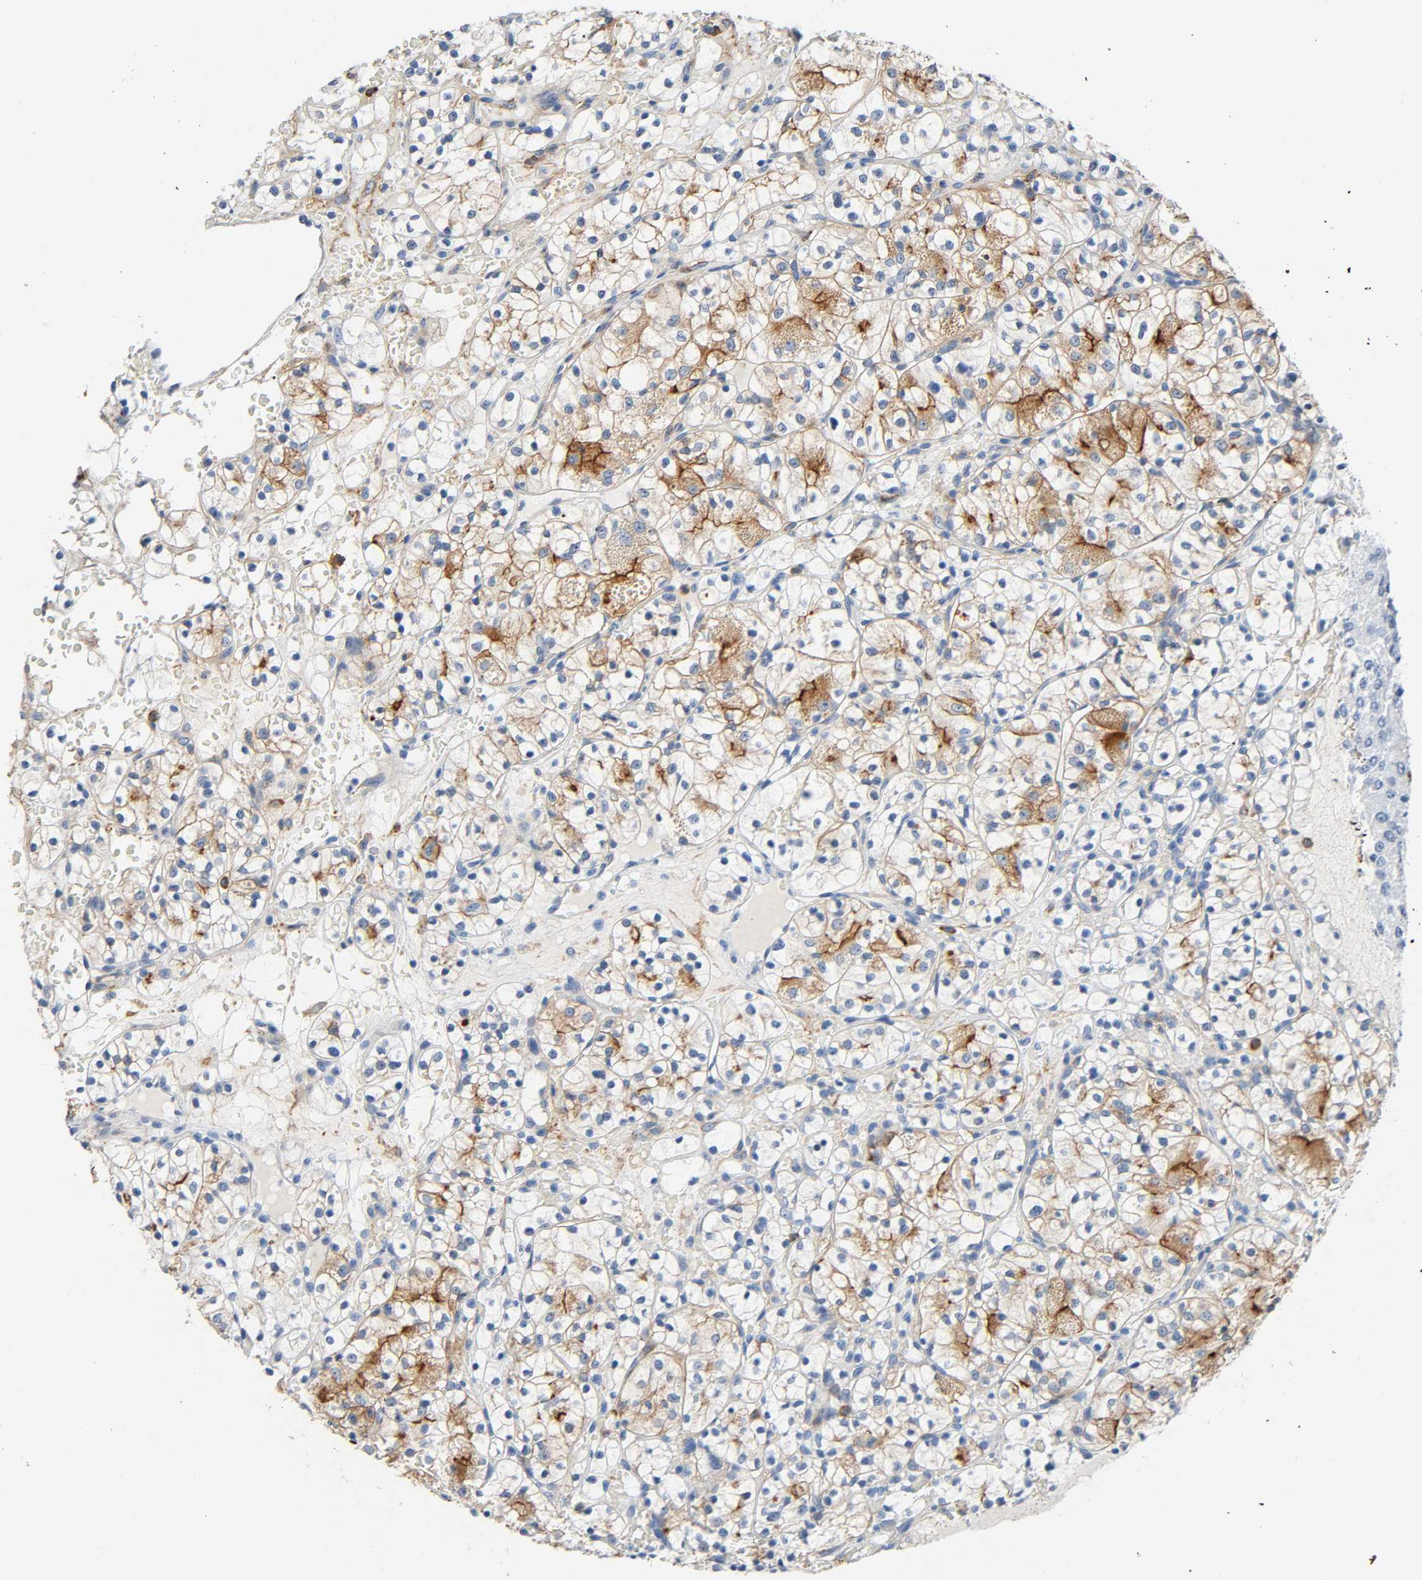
{"staining": {"intensity": "moderate", "quantity": "<25%", "location": "cytoplasmic/membranous"}, "tissue": "renal cancer", "cell_type": "Tumor cells", "image_type": "cancer", "snomed": [{"axis": "morphology", "description": "Adenocarcinoma, NOS"}, {"axis": "topography", "description": "Kidney"}], "caption": "DAB immunohistochemical staining of renal cancer exhibits moderate cytoplasmic/membranous protein expression in about <25% of tumor cells.", "gene": "ANPEP", "patient": {"sex": "female", "age": 60}}